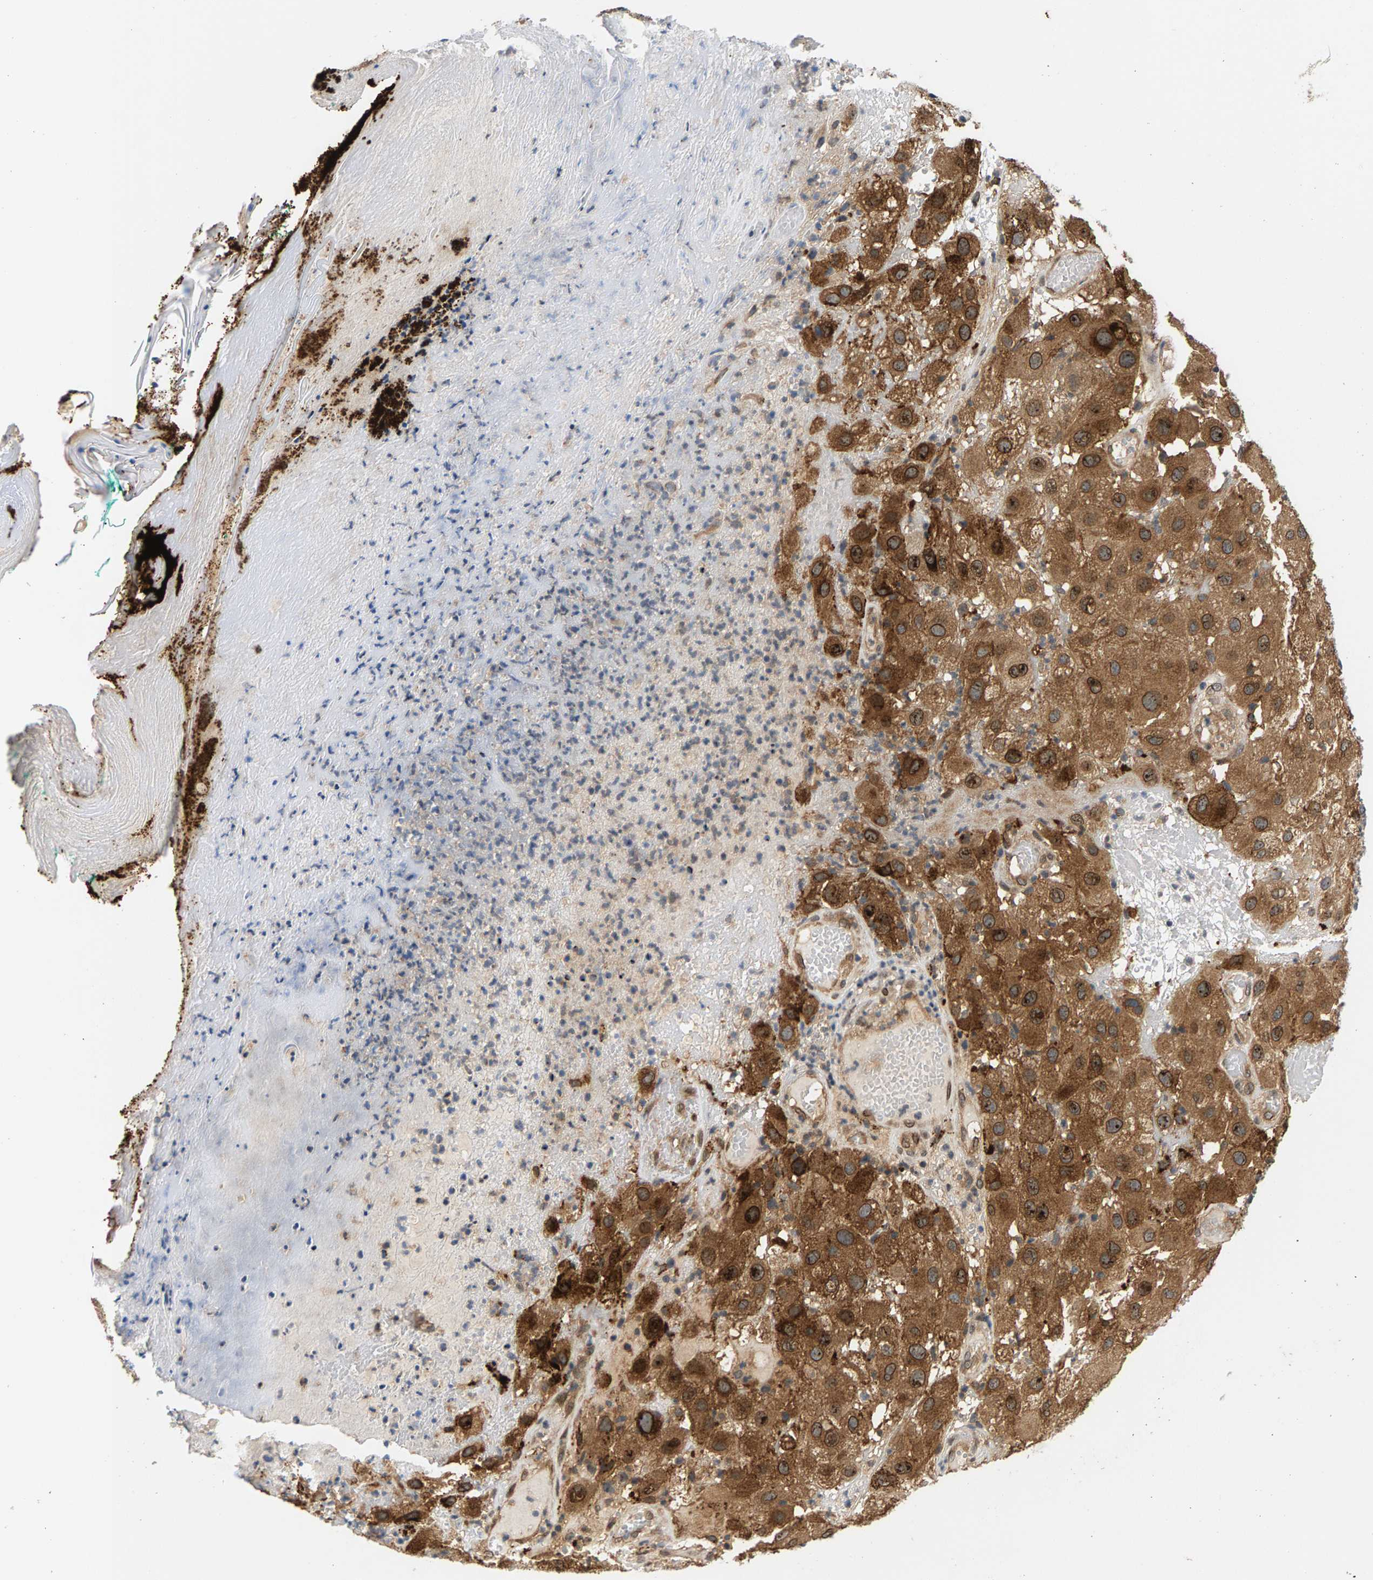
{"staining": {"intensity": "moderate", "quantity": "25%-75%", "location": "cytoplasmic/membranous"}, "tissue": "melanoma", "cell_type": "Tumor cells", "image_type": "cancer", "snomed": [{"axis": "morphology", "description": "Malignant melanoma, NOS"}, {"axis": "topography", "description": "Skin"}], "caption": "The image exhibits a brown stain indicating the presence of a protein in the cytoplasmic/membranous of tumor cells in melanoma.", "gene": "MAP2K5", "patient": {"sex": "female", "age": 81}}